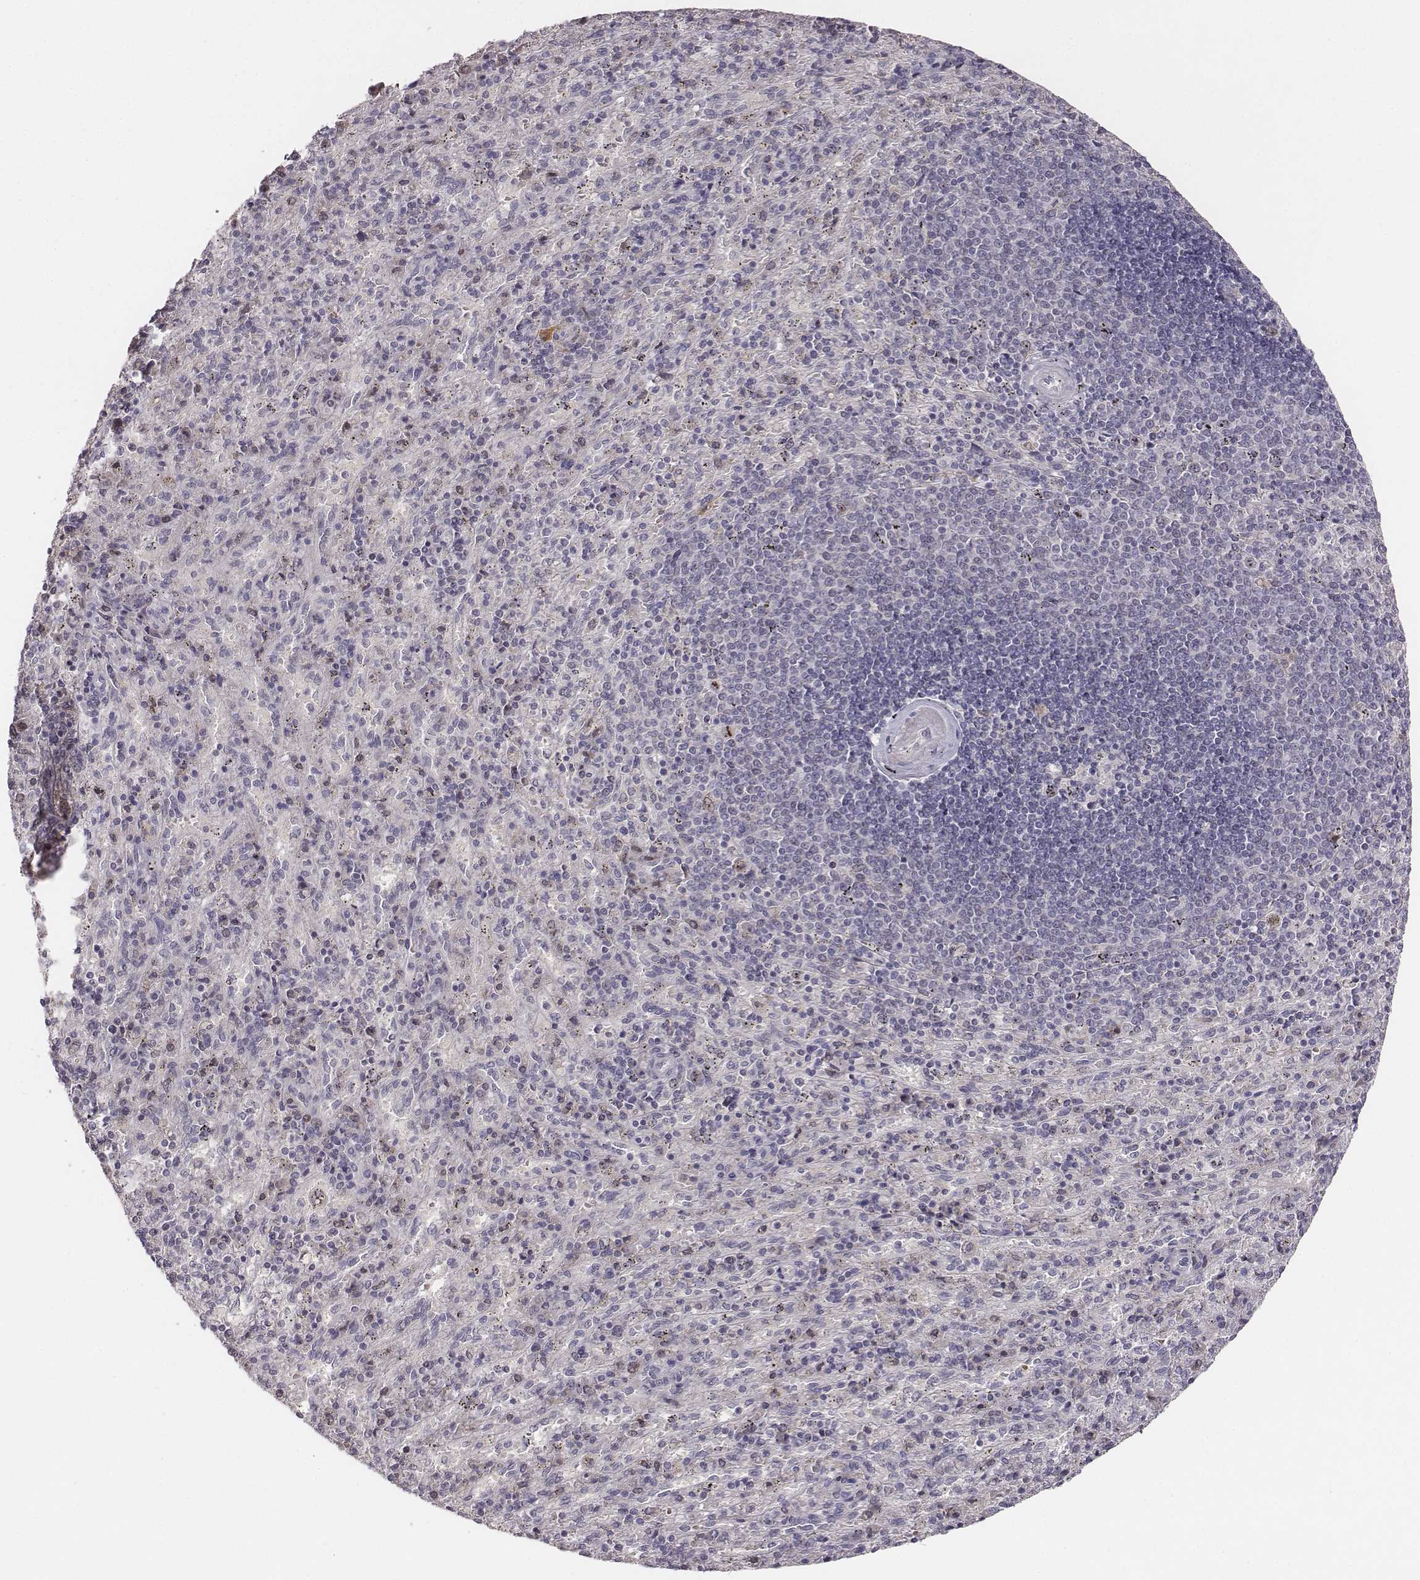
{"staining": {"intensity": "negative", "quantity": "none", "location": "none"}, "tissue": "spleen", "cell_type": "Cells in red pulp", "image_type": "normal", "snomed": [{"axis": "morphology", "description": "Normal tissue, NOS"}, {"axis": "topography", "description": "Spleen"}], "caption": "This is an IHC micrograph of benign human spleen. There is no expression in cells in red pulp.", "gene": "NIFK", "patient": {"sex": "male", "age": 57}}